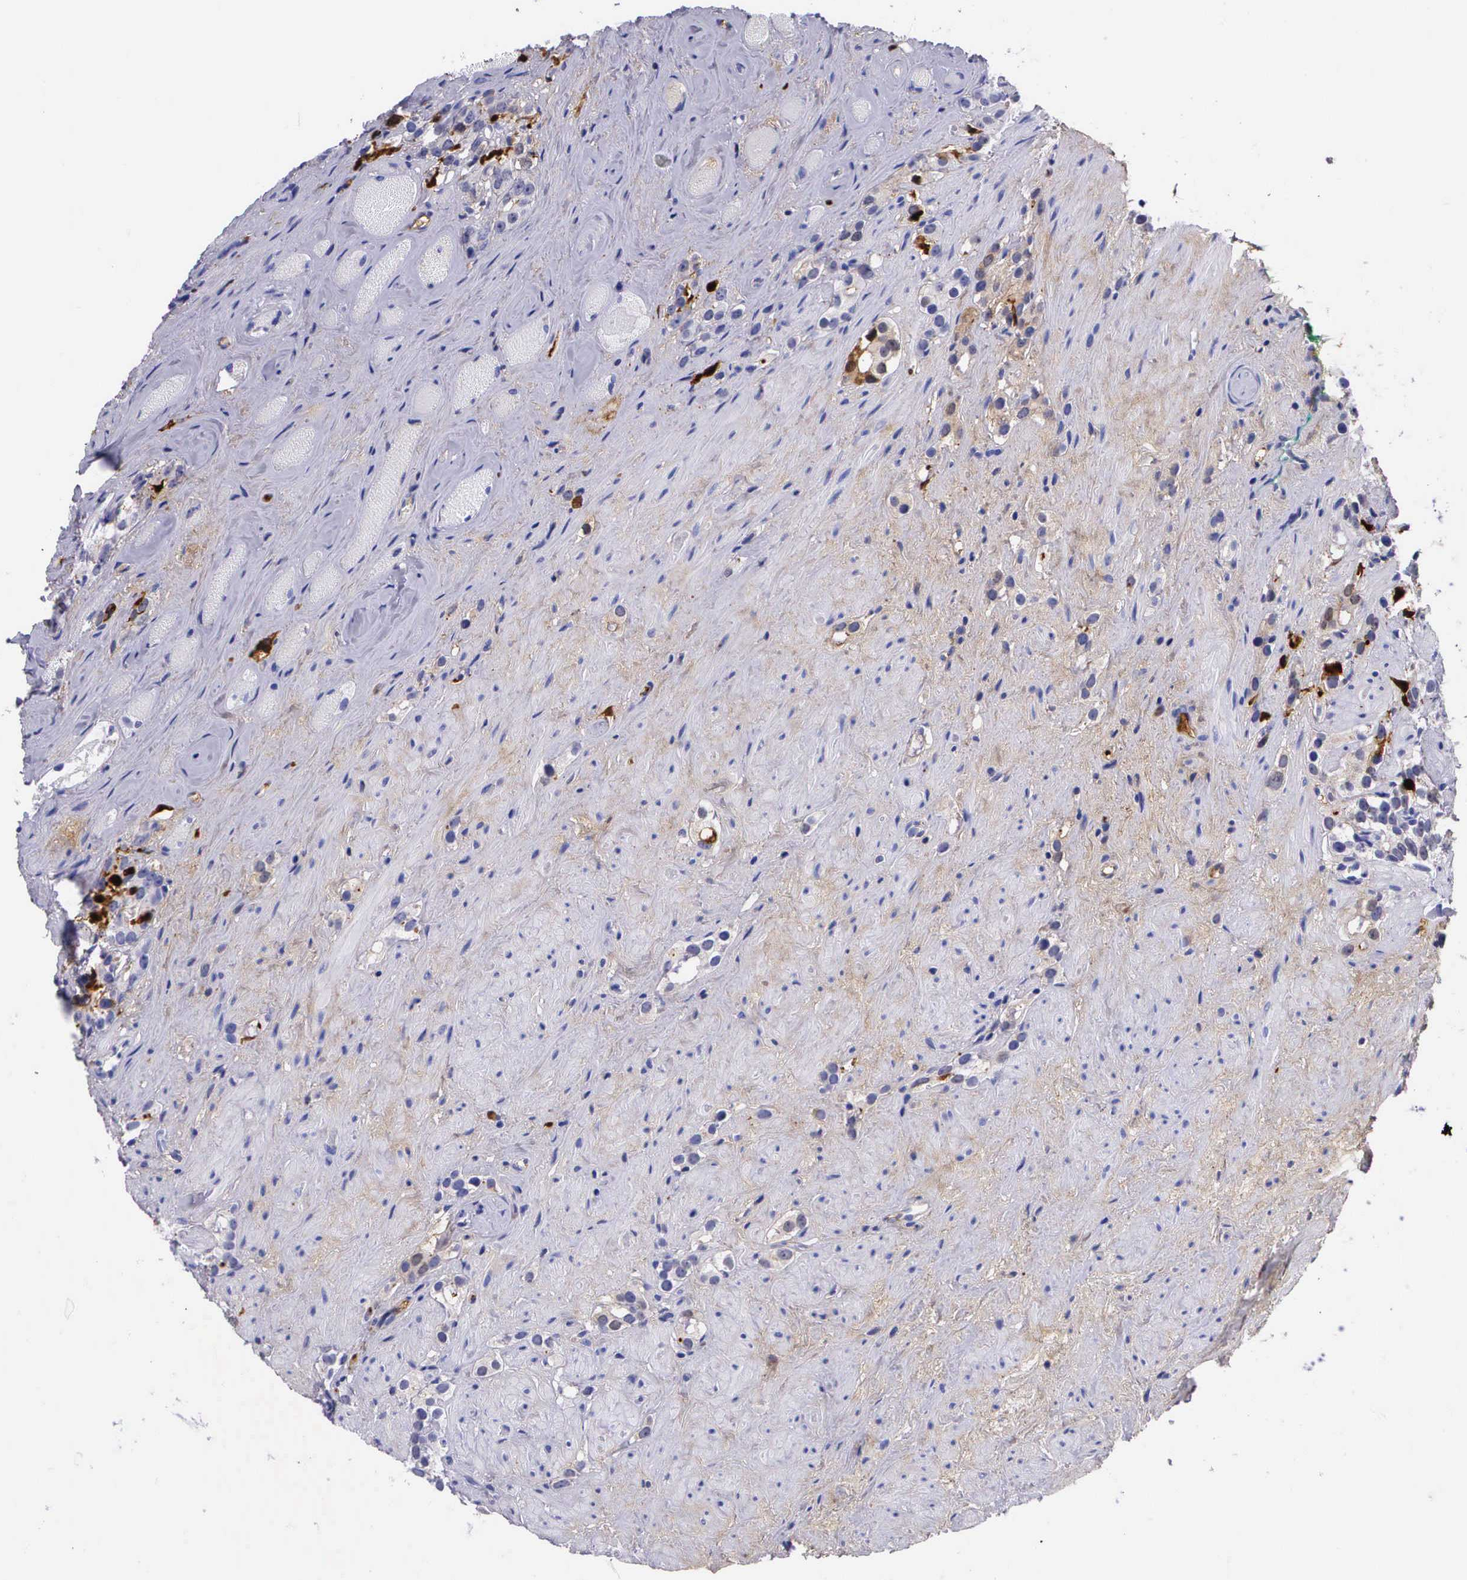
{"staining": {"intensity": "negative", "quantity": "none", "location": "none"}, "tissue": "prostate cancer", "cell_type": "Tumor cells", "image_type": "cancer", "snomed": [{"axis": "morphology", "description": "Adenocarcinoma, Medium grade"}, {"axis": "topography", "description": "Prostate"}], "caption": "The photomicrograph shows no staining of tumor cells in prostate cancer.", "gene": "PLG", "patient": {"sex": "male", "age": 73}}